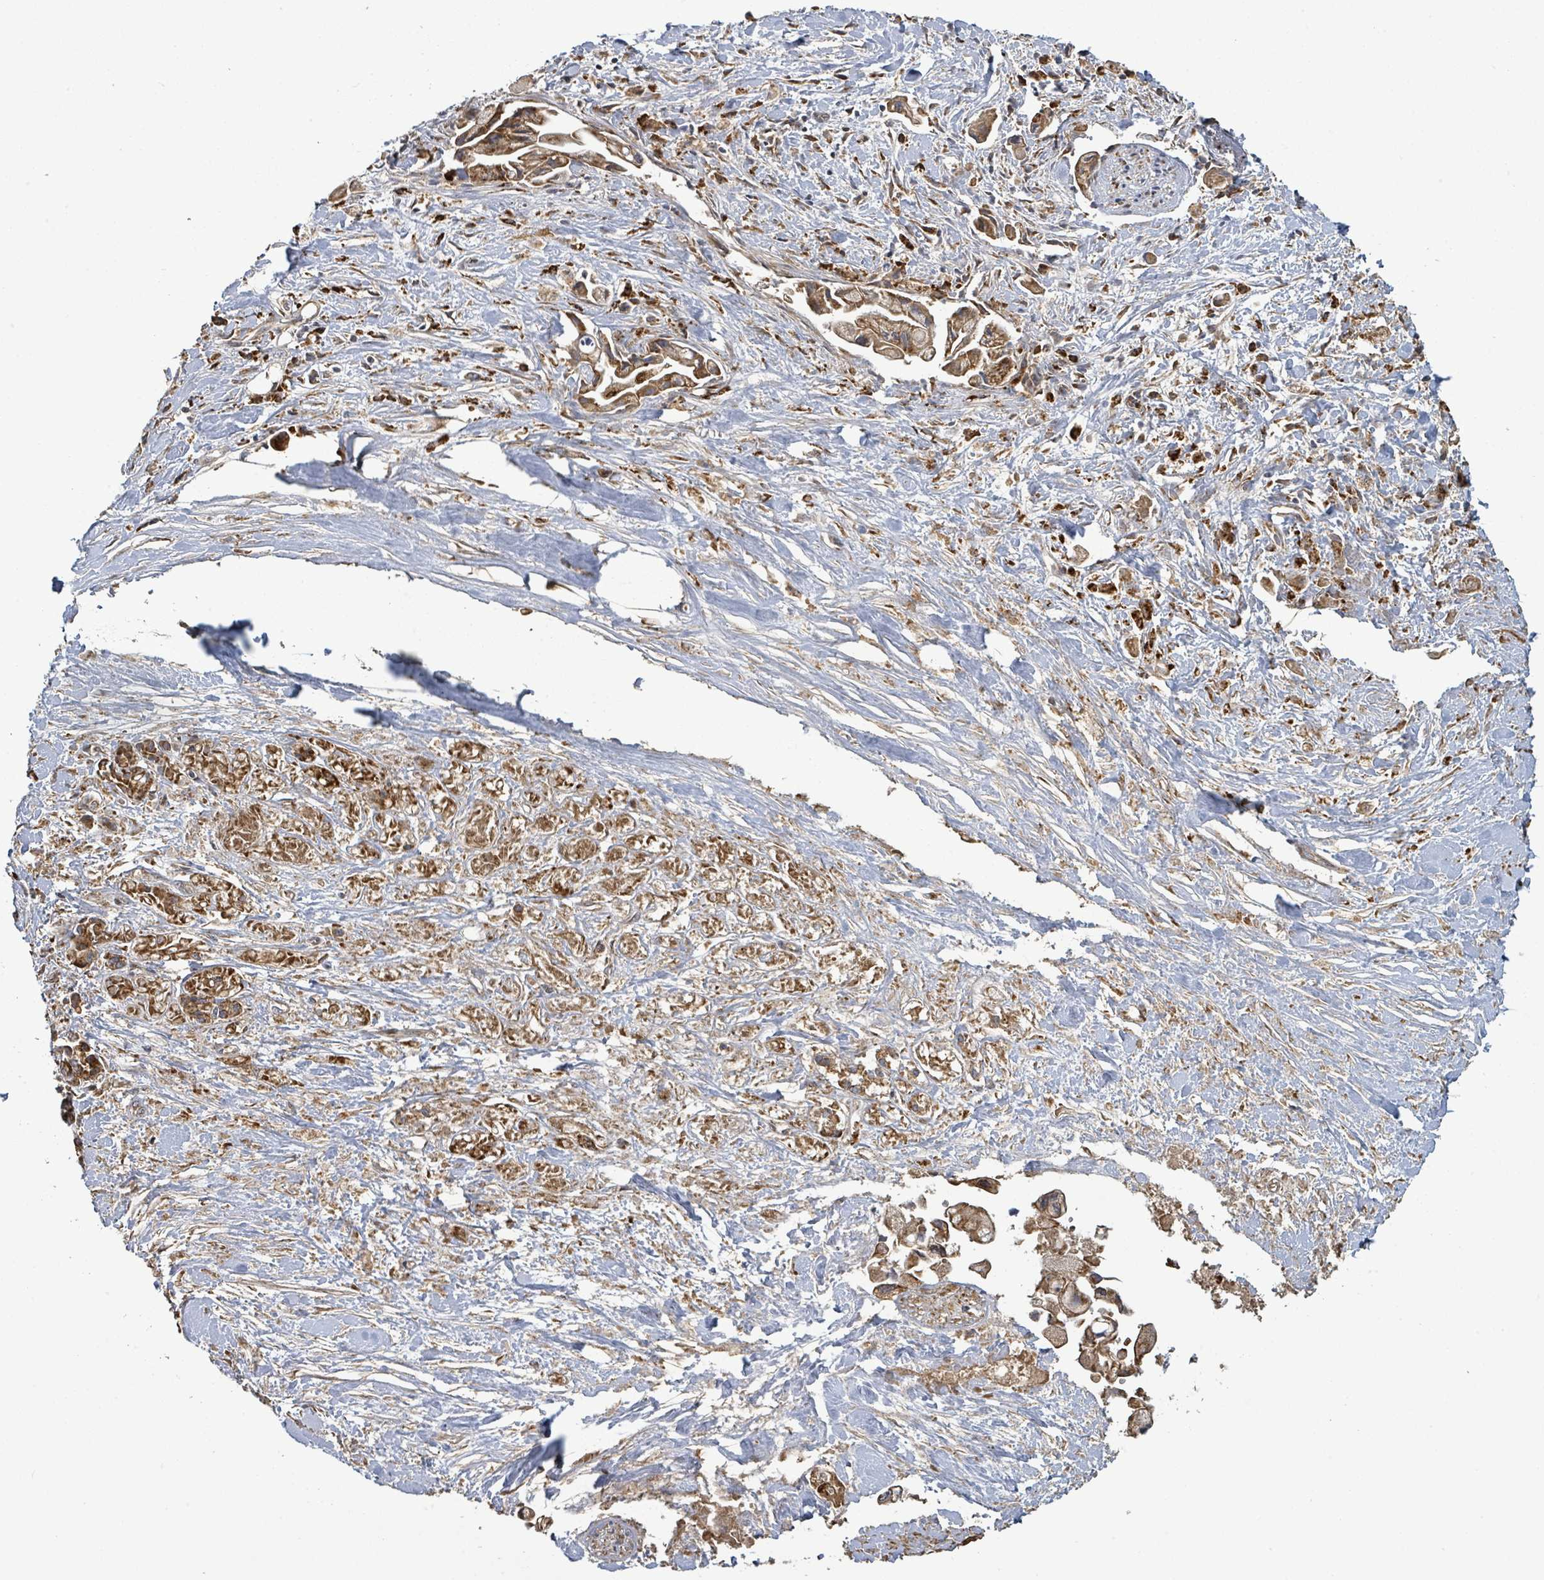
{"staining": {"intensity": "moderate", "quantity": ">75%", "location": "cytoplasmic/membranous"}, "tissue": "pancreatic cancer", "cell_type": "Tumor cells", "image_type": "cancer", "snomed": [{"axis": "morphology", "description": "Adenocarcinoma, NOS"}, {"axis": "topography", "description": "Pancreas"}], "caption": "Human pancreatic adenocarcinoma stained with a brown dye demonstrates moderate cytoplasmic/membranous positive staining in approximately >75% of tumor cells.", "gene": "STARD4", "patient": {"sex": "male", "age": 61}}